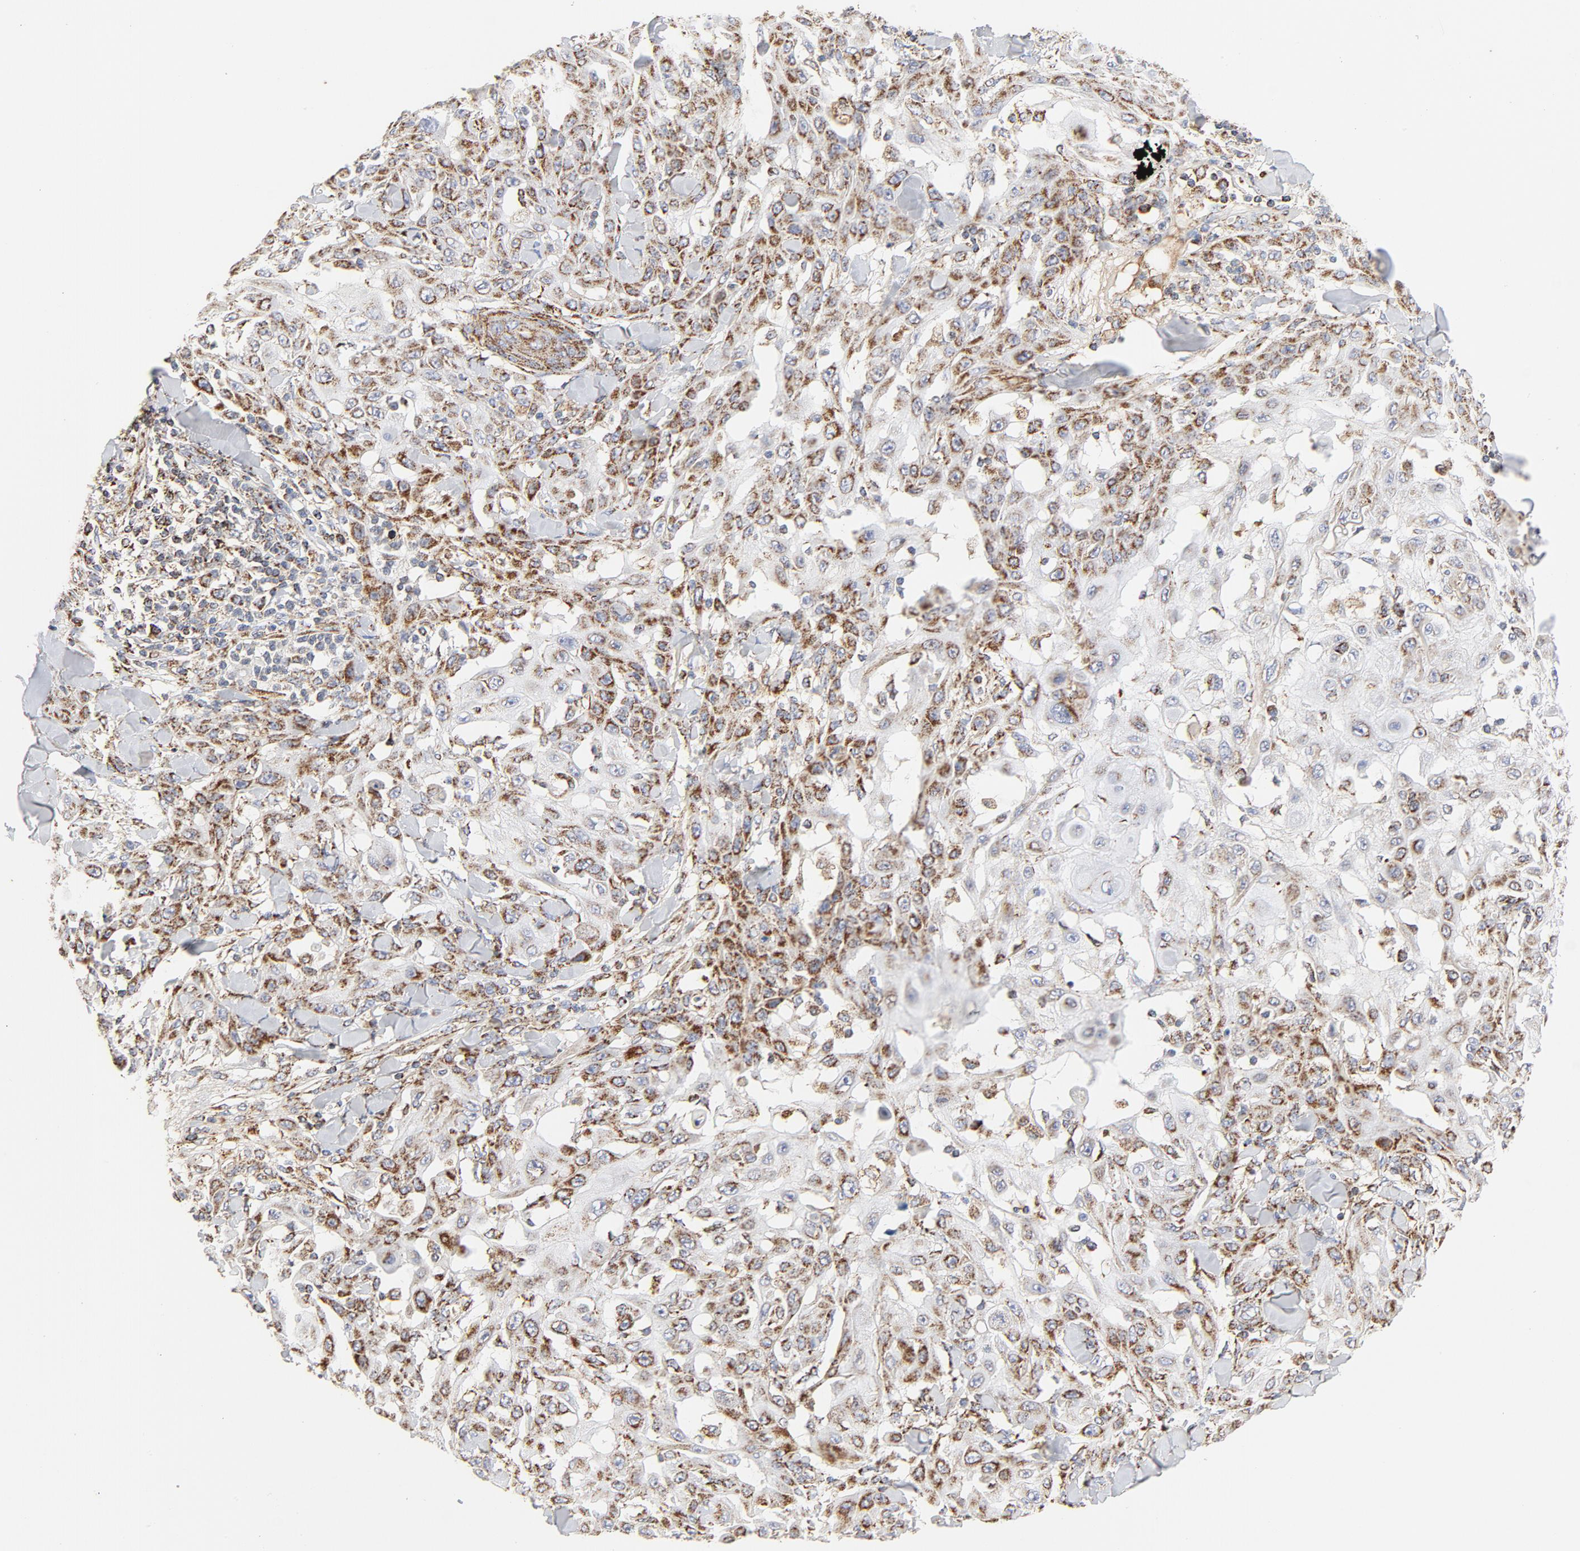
{"staining": {"intensity": "strong", "quantity": ">75%", "location": "cytoplasmic/membranous"}, "tissue": "skin cancer", "cell_type": "Tumor cells", "image_type": "cancer", "snomed": [{"axis": "morphology", "description": "Squamous cell carcinoma, NOS"}, {"axis": "topography", "description": "Skin"}], "caption": "Tumor cells demonstrate strong cytoplasmic/membranous positivity in approximately >75% of cells in skin cancer (squamous cell carcinoma). The staining was performed using DAB to visualize the protein expression in brown, while the nuclei were stained in blue with hematoxylin (Magnification: 20x).", "gene": "PCNX4", "patient": {"sex": "male", "age": 24}}